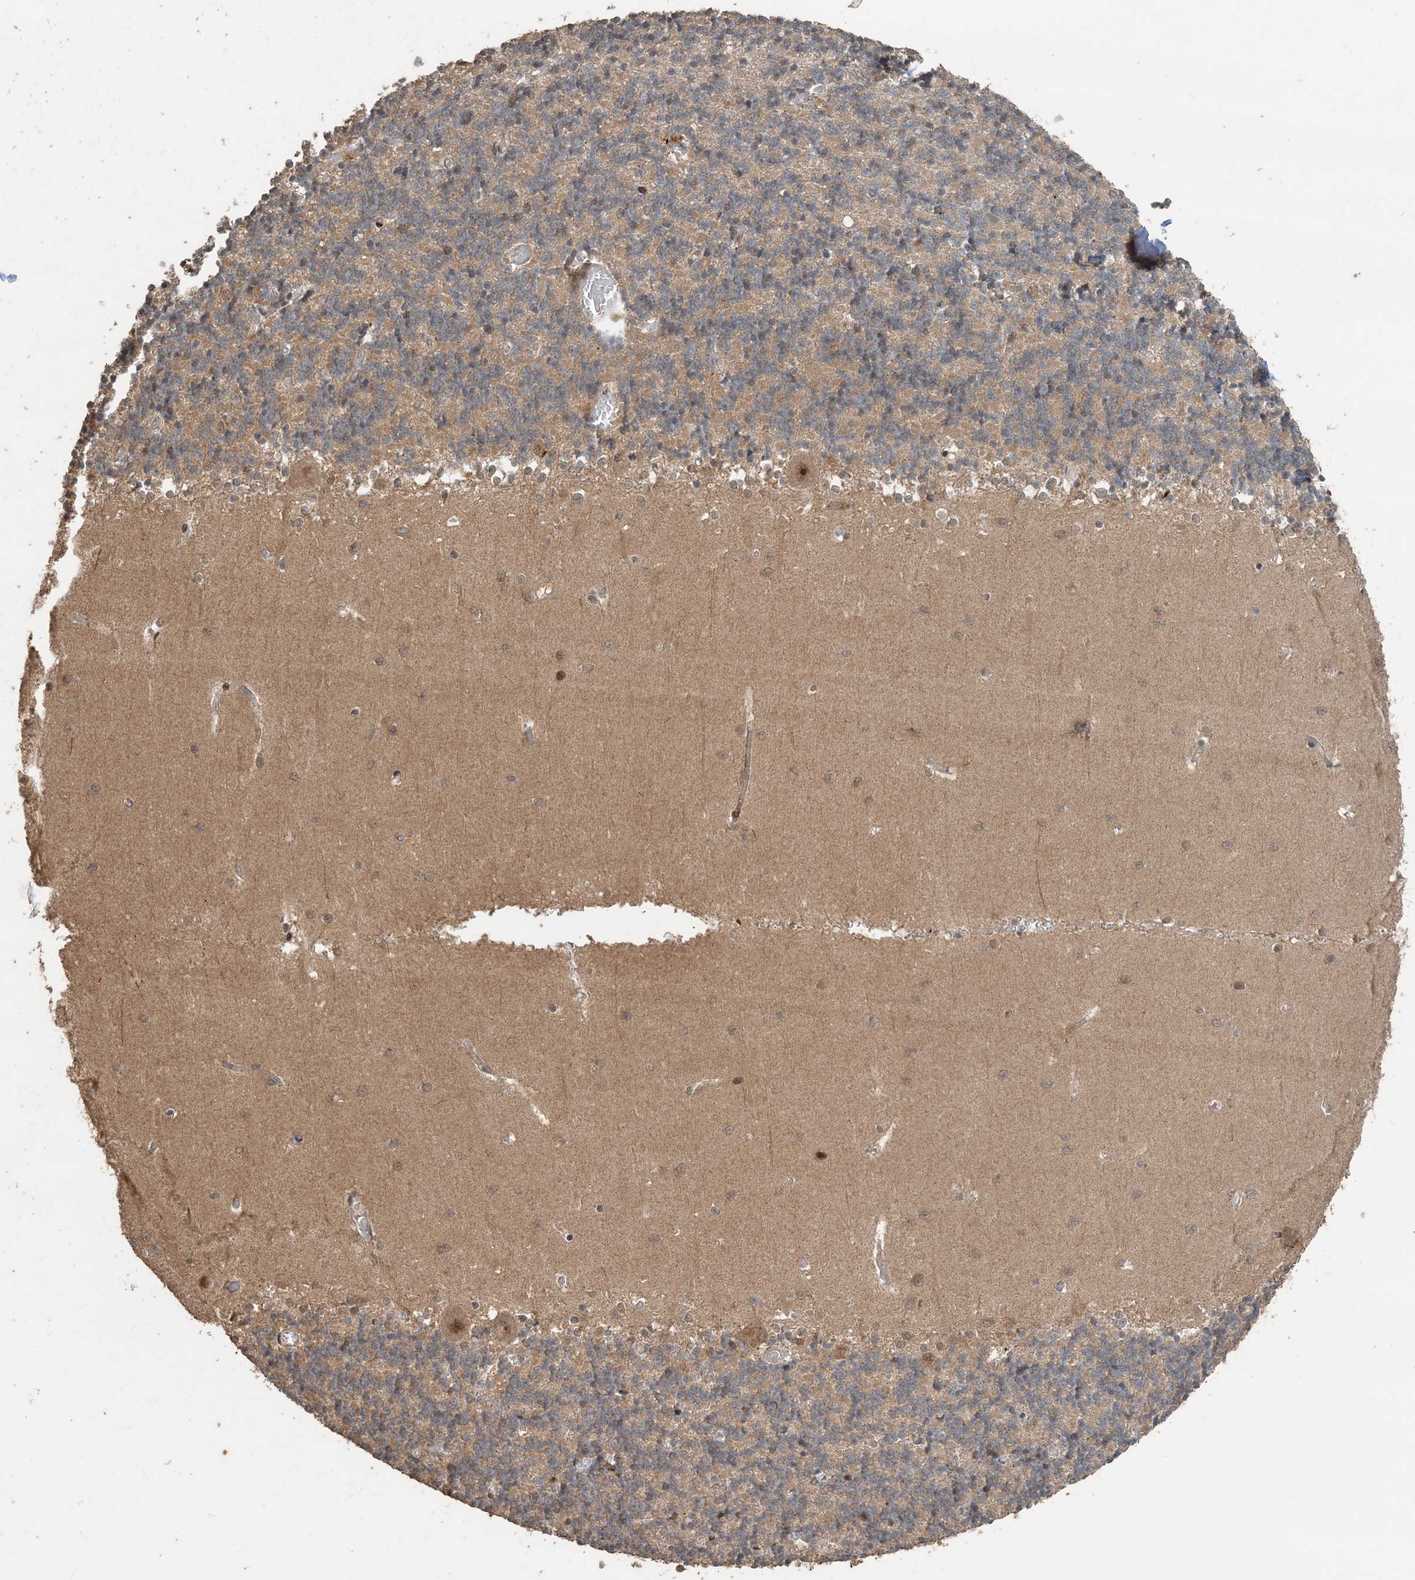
{"staining": {"intensity": "moderate", "quantity": ">75%", "location": "cytoplasmic/membranous"}, "tissue": "cerebellum", "cell_type": "Cells in granular layer", "image_type": "normal", "snomed": [{"axis": "morphology", "description": "Normal tissue, NOS"}, {"axis": "topography", "description": "Cerebellum"}], "caption": "Cells in granular layer exhibit moderate cytoplasmic/membranous staining in approximately >75% of cells in normal cerebellum. The protein of interest is shown in brown color, while the nuclei are stained blue.", "gene": "ATP13A2", "patient": {"sex": "male", "age": 37}}